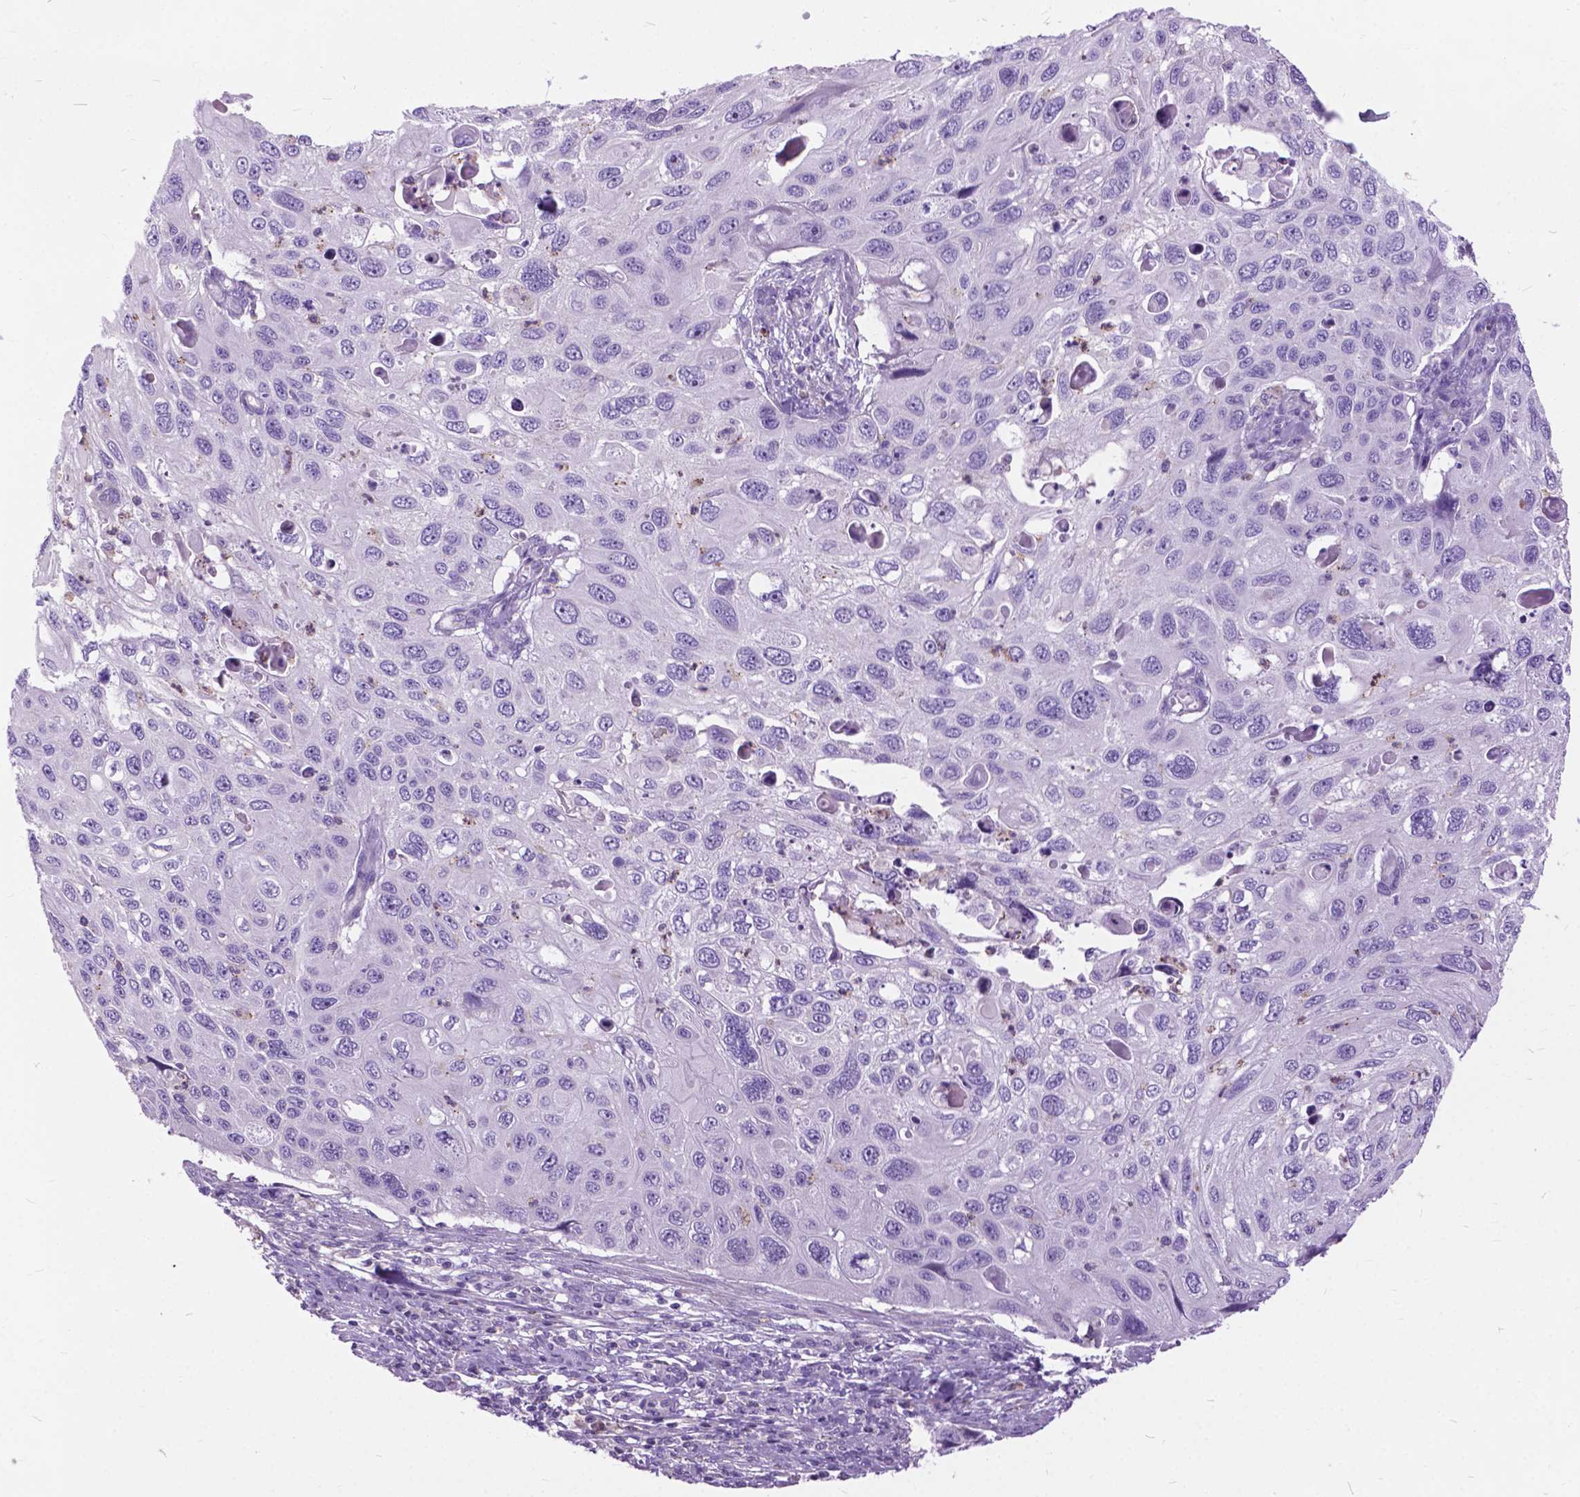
{"staining": {"intensity": "negative", "quantity": "none", "location": "none"}, "tissue": "cervical cancer", "cell_type": "Tumor cells", "image_type": "cancer", "snomed": [{"axis": "morphology", "description": "Squamous cell carcinoma, NOS"}, {"axis": "topography", "description": "Cervix"}], "caption": "This is an immunohistochemistry (IHC) micrograph of squamous cell carcinoma (cervical). There is no expression in tumor cells.", "gene": "PRR35", "patient": {"sex": "female", "age": 70}}